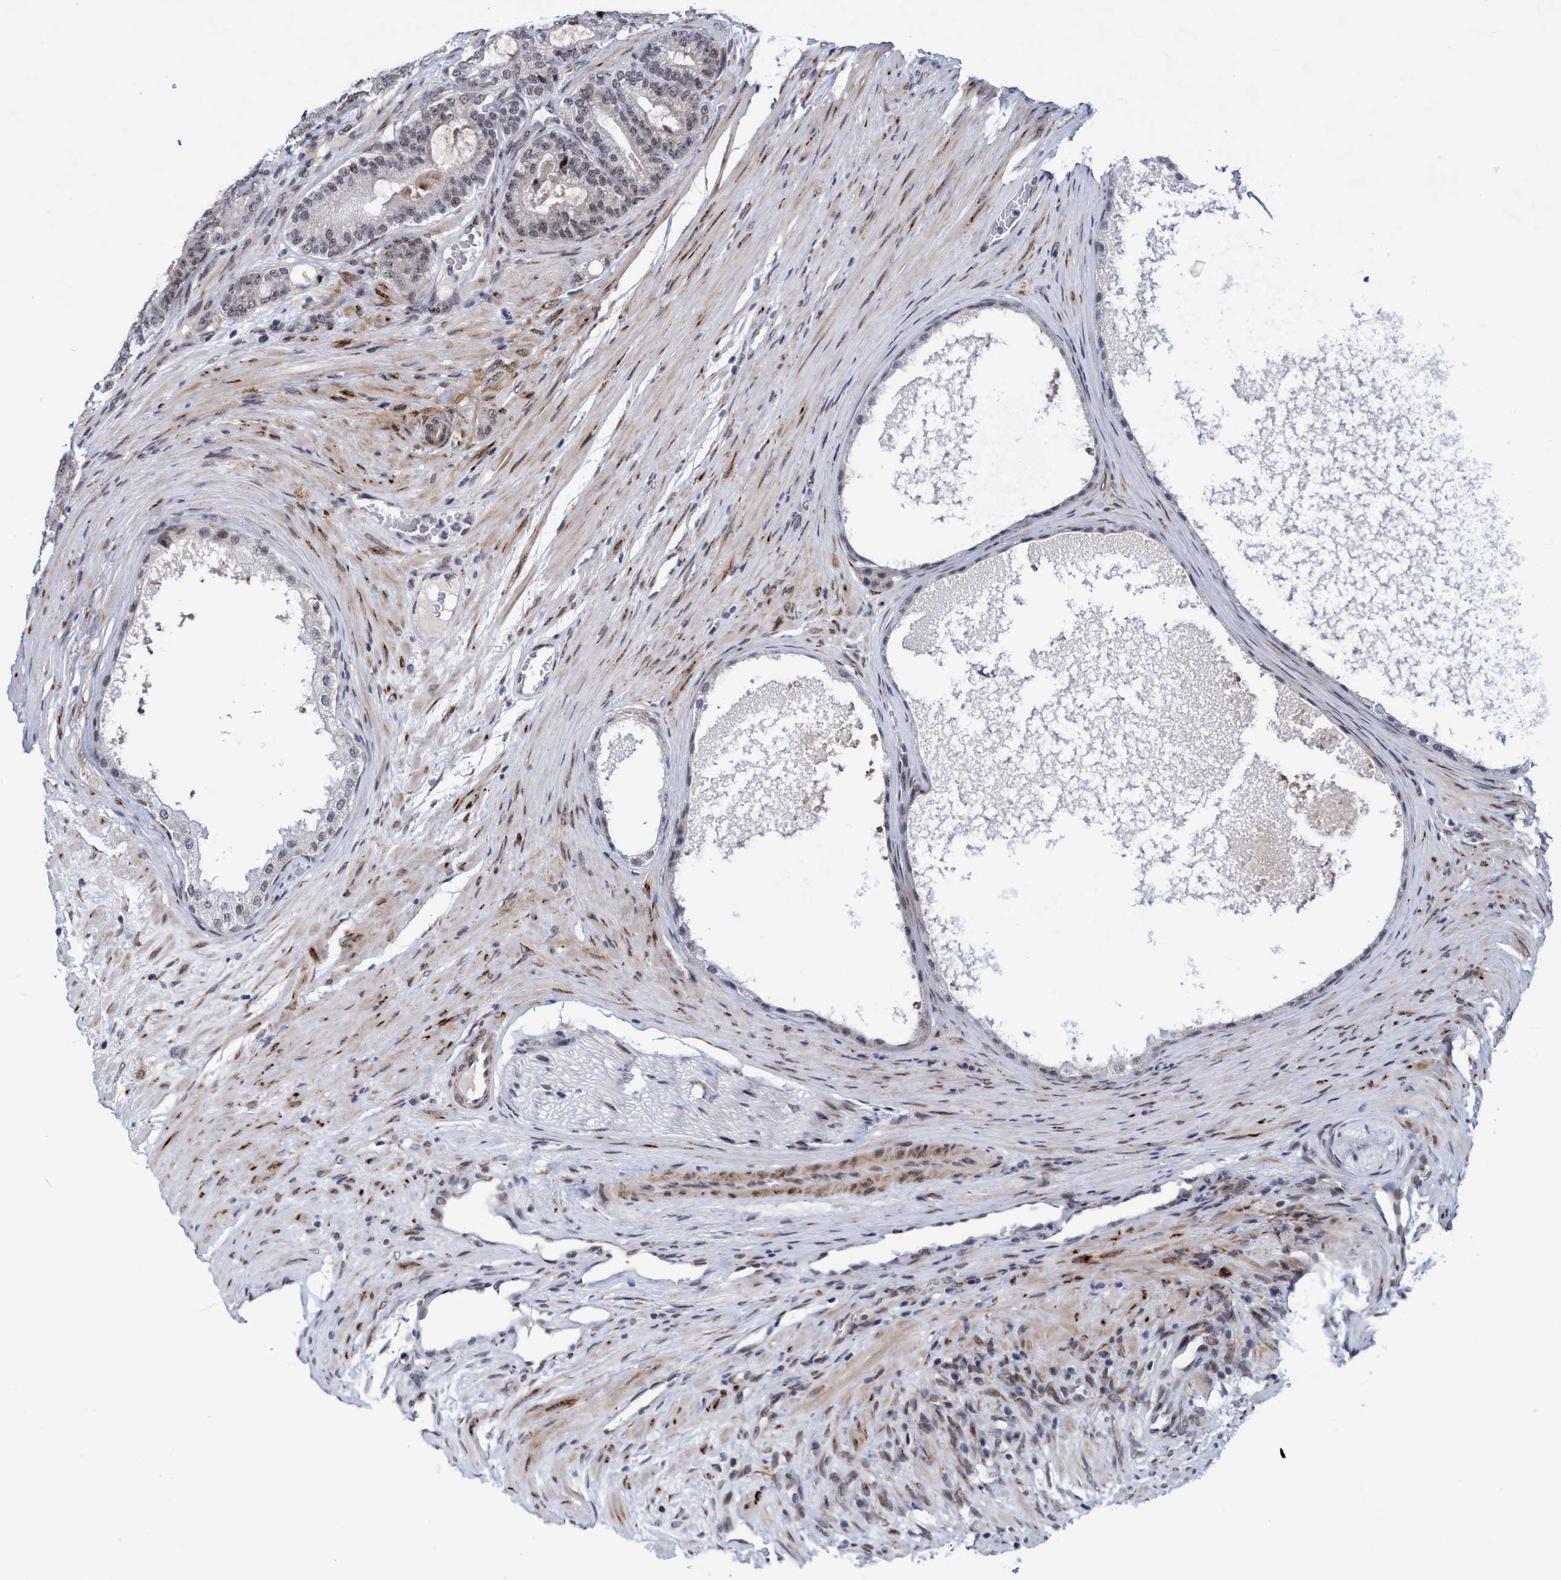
{"staining": {"intensity": "weak", "quantity": "<25%", "location": "nuclear"}, "tissue": "prostate cancer", "cell_type": "Tumor cells", "image_type": "cancer", "snomed": [{"axis": "morphology", "description": "Adenocarcinoma, High grade"}, {"axis": "topography", "description": "Prostate"}], "caption": "High power microscopy micrograph of an IHC image of prostate cancer, revealing no significant staining in tumor cells.", "gene": "GLT6D1", "patient": {"sex": "male", "age": 60}}